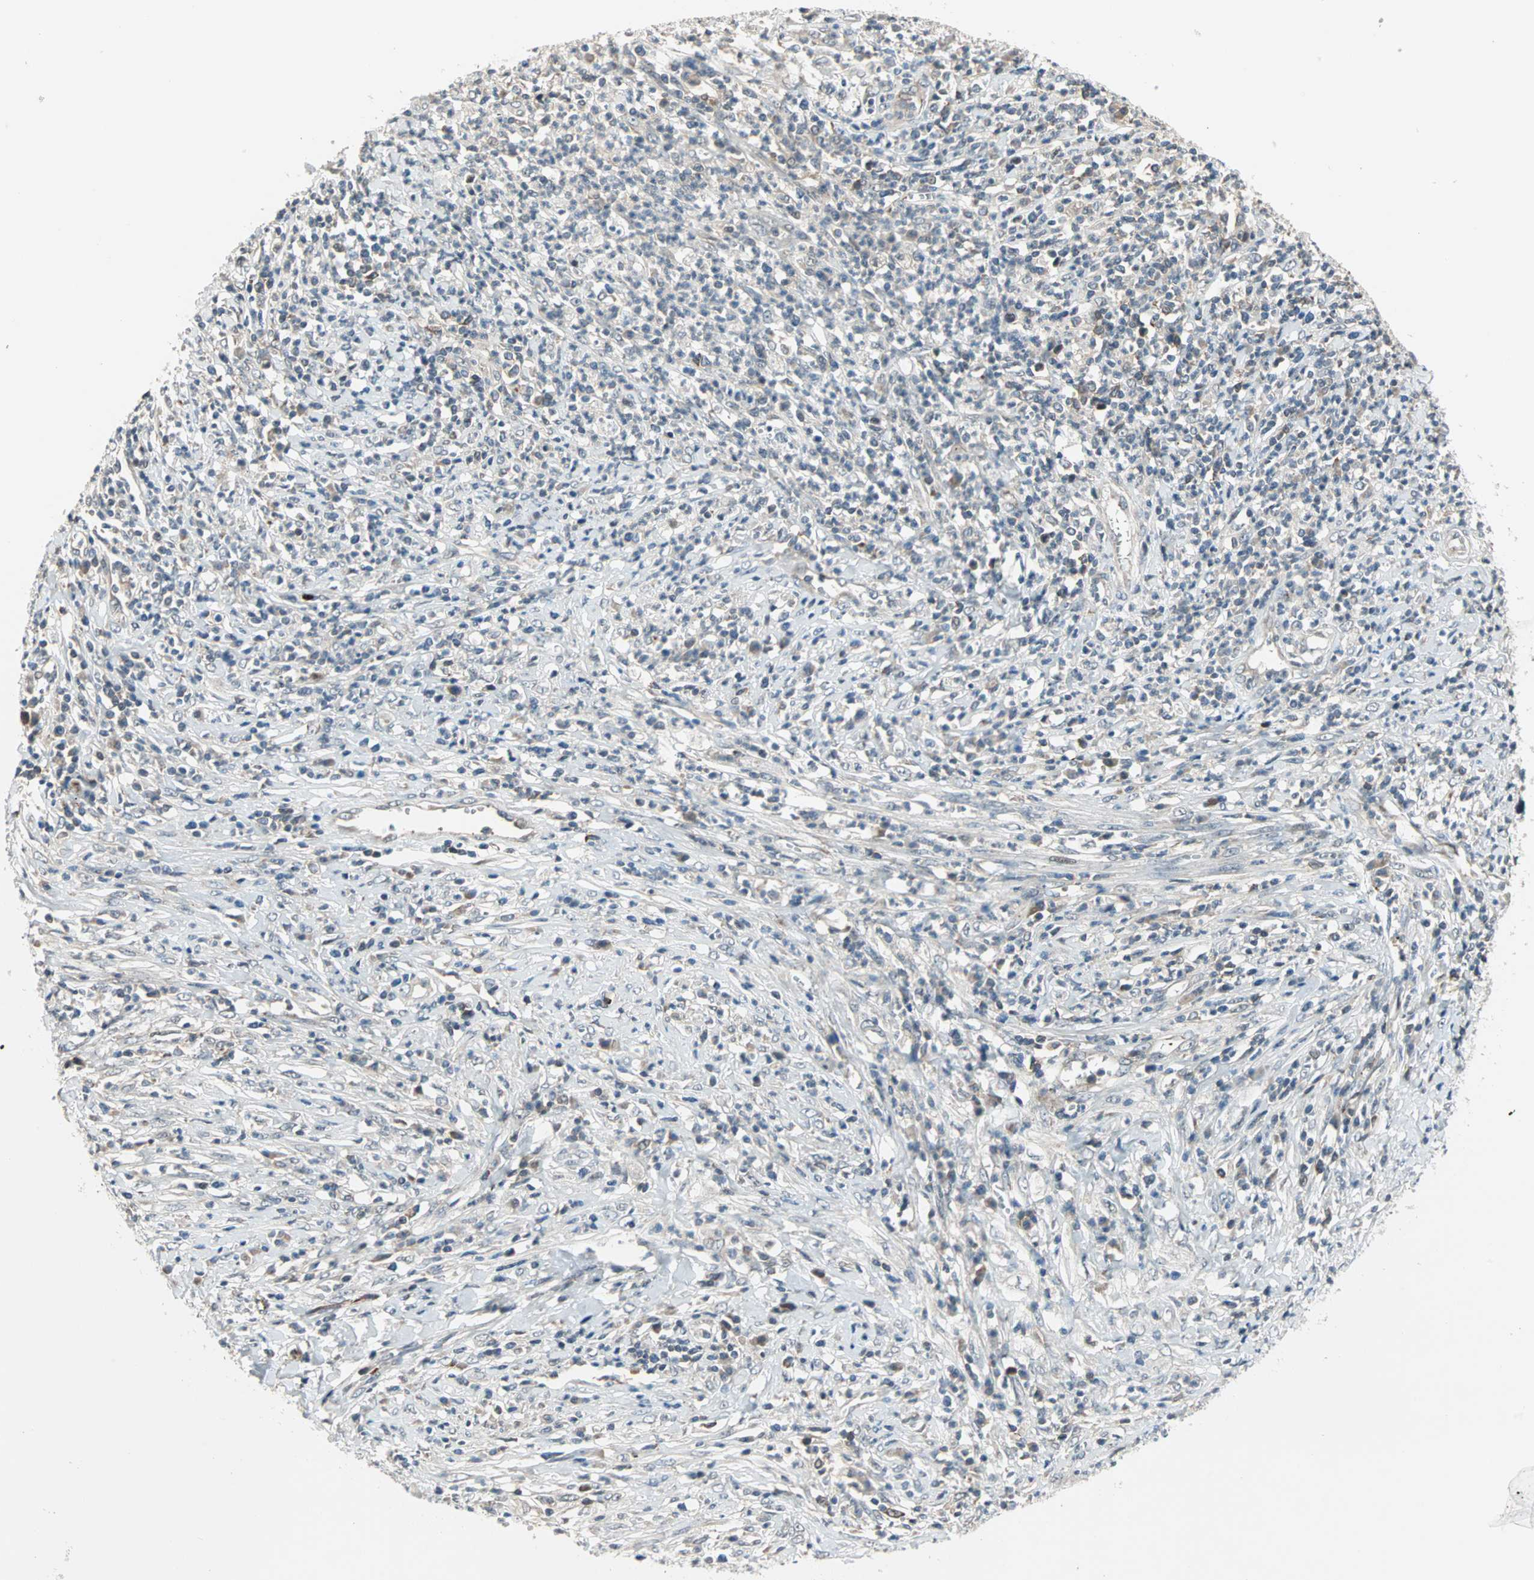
{"staining": {"intensity": "weak", "quantity": "25%-75%", "location": "cytoplasmic/membranous"}, "tissue": "cervical cancer", "cell_type": "Tumor cells", "image_type": "cancer", "snomed": [{"axis": "morphology", "description": "Squamous cell carcinoma, NOS"}, {"axis": "topography", "description": "Cervix"}], "caption": "Protein staining displays weak cytoplasmic/membranous staining in approximately 25%-75% of tumor cells in cervical squamous cell carcinoma.", "gene": "PROS1", "patient": {"sex": "female", "age": 32}}